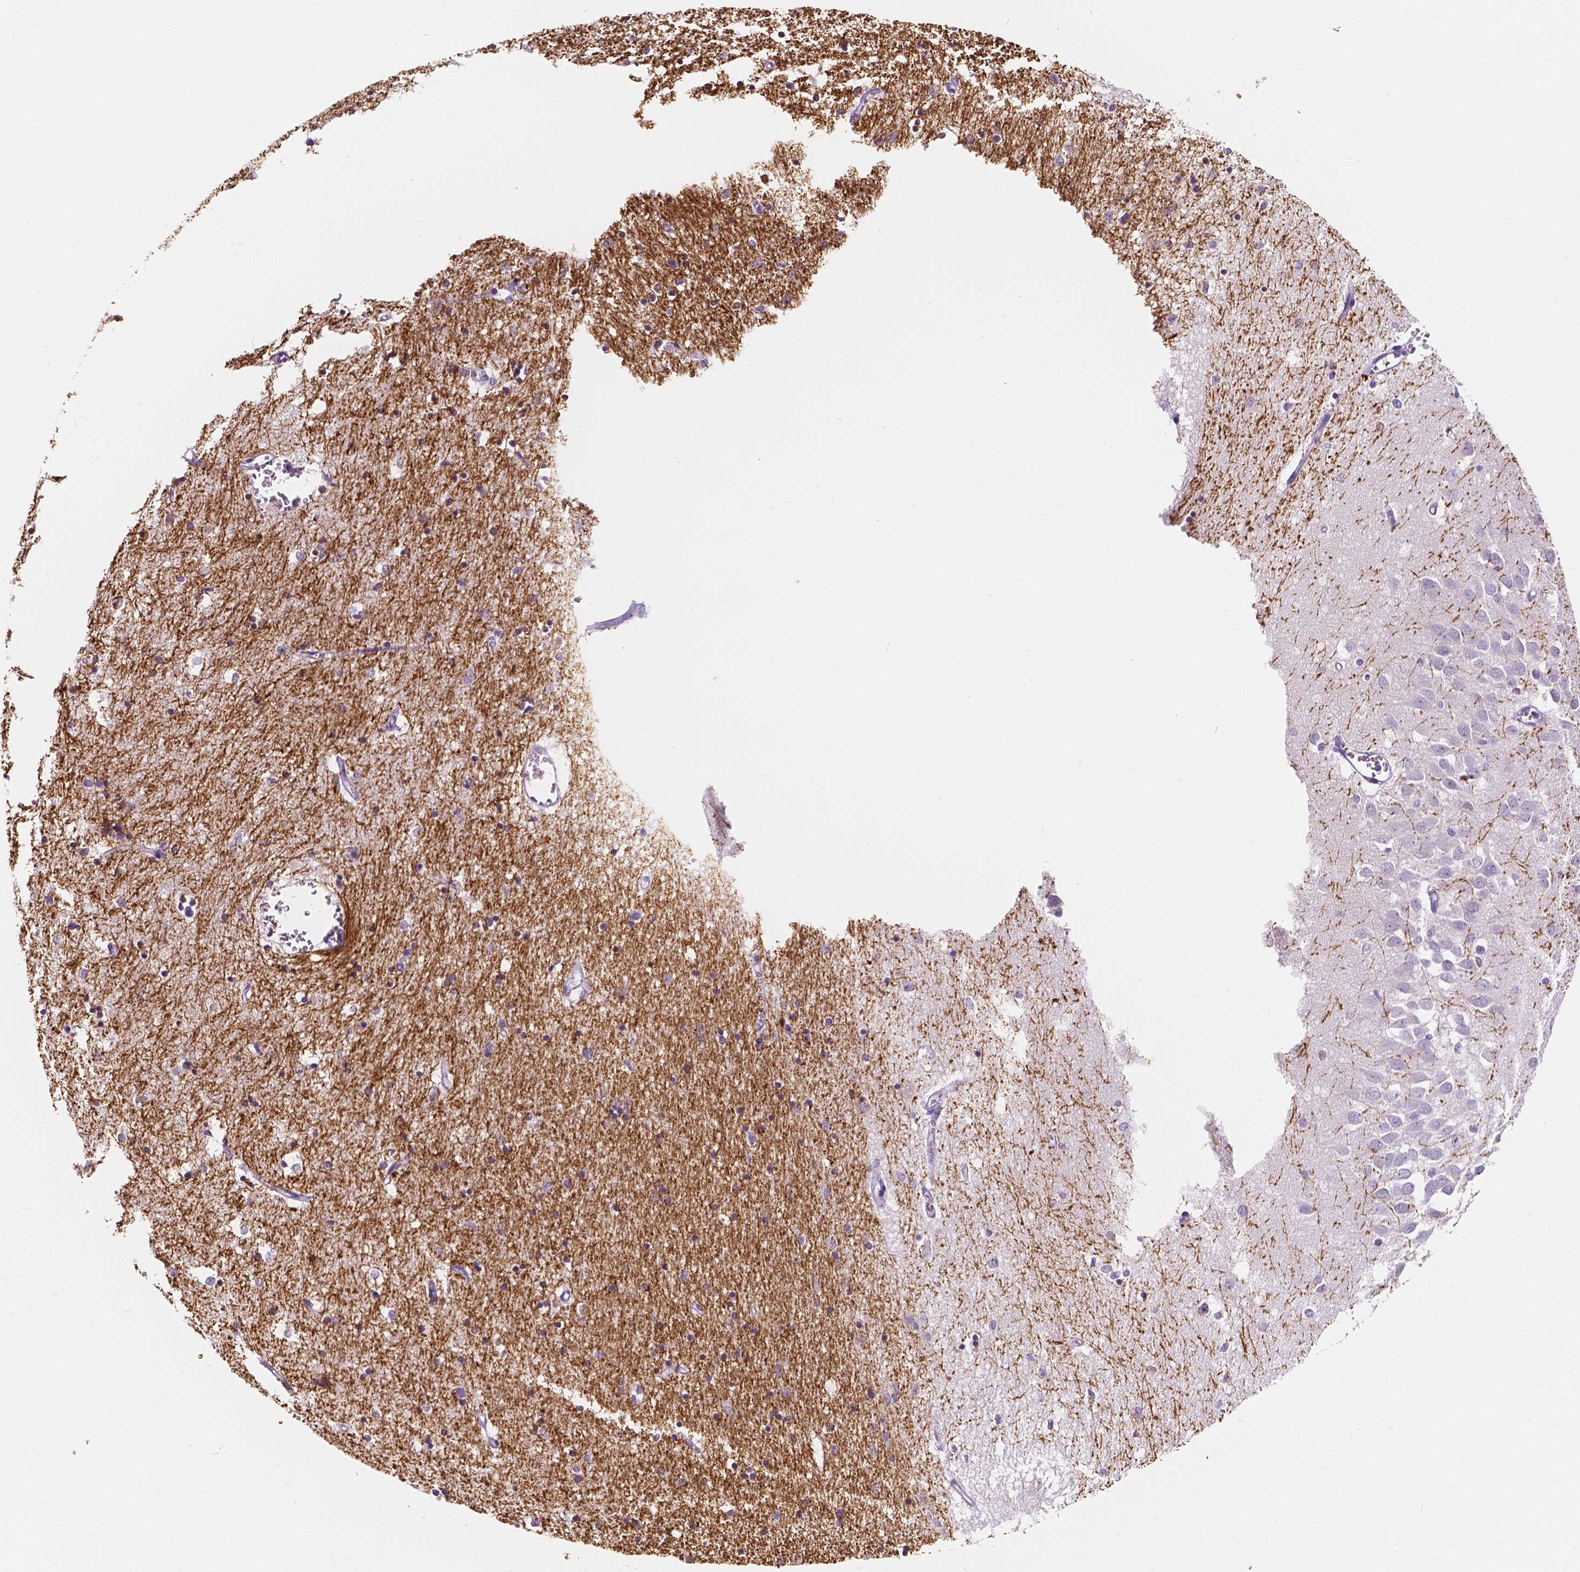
{"staining": {"intensity": "negative", "quantity": "none", "location": "none"}, "tissue": "hippocampus", "cell_type": "Glial cells", "image_type": "normal", "snomed": [{"axis": "morphology", "description": "Normal tissue, NOS"}, {"axis": "topography", "description": "Lateral ventricle wall"}, {"axis": "topography", "description": "Hippocampus"}], "caption": "Histopathology image shows no protein staining in glial cells of normal hippocampus. Nuclei are stained in blue.", "gene": "SIRT2", "patient": {"sex": "female", "age": 63}}